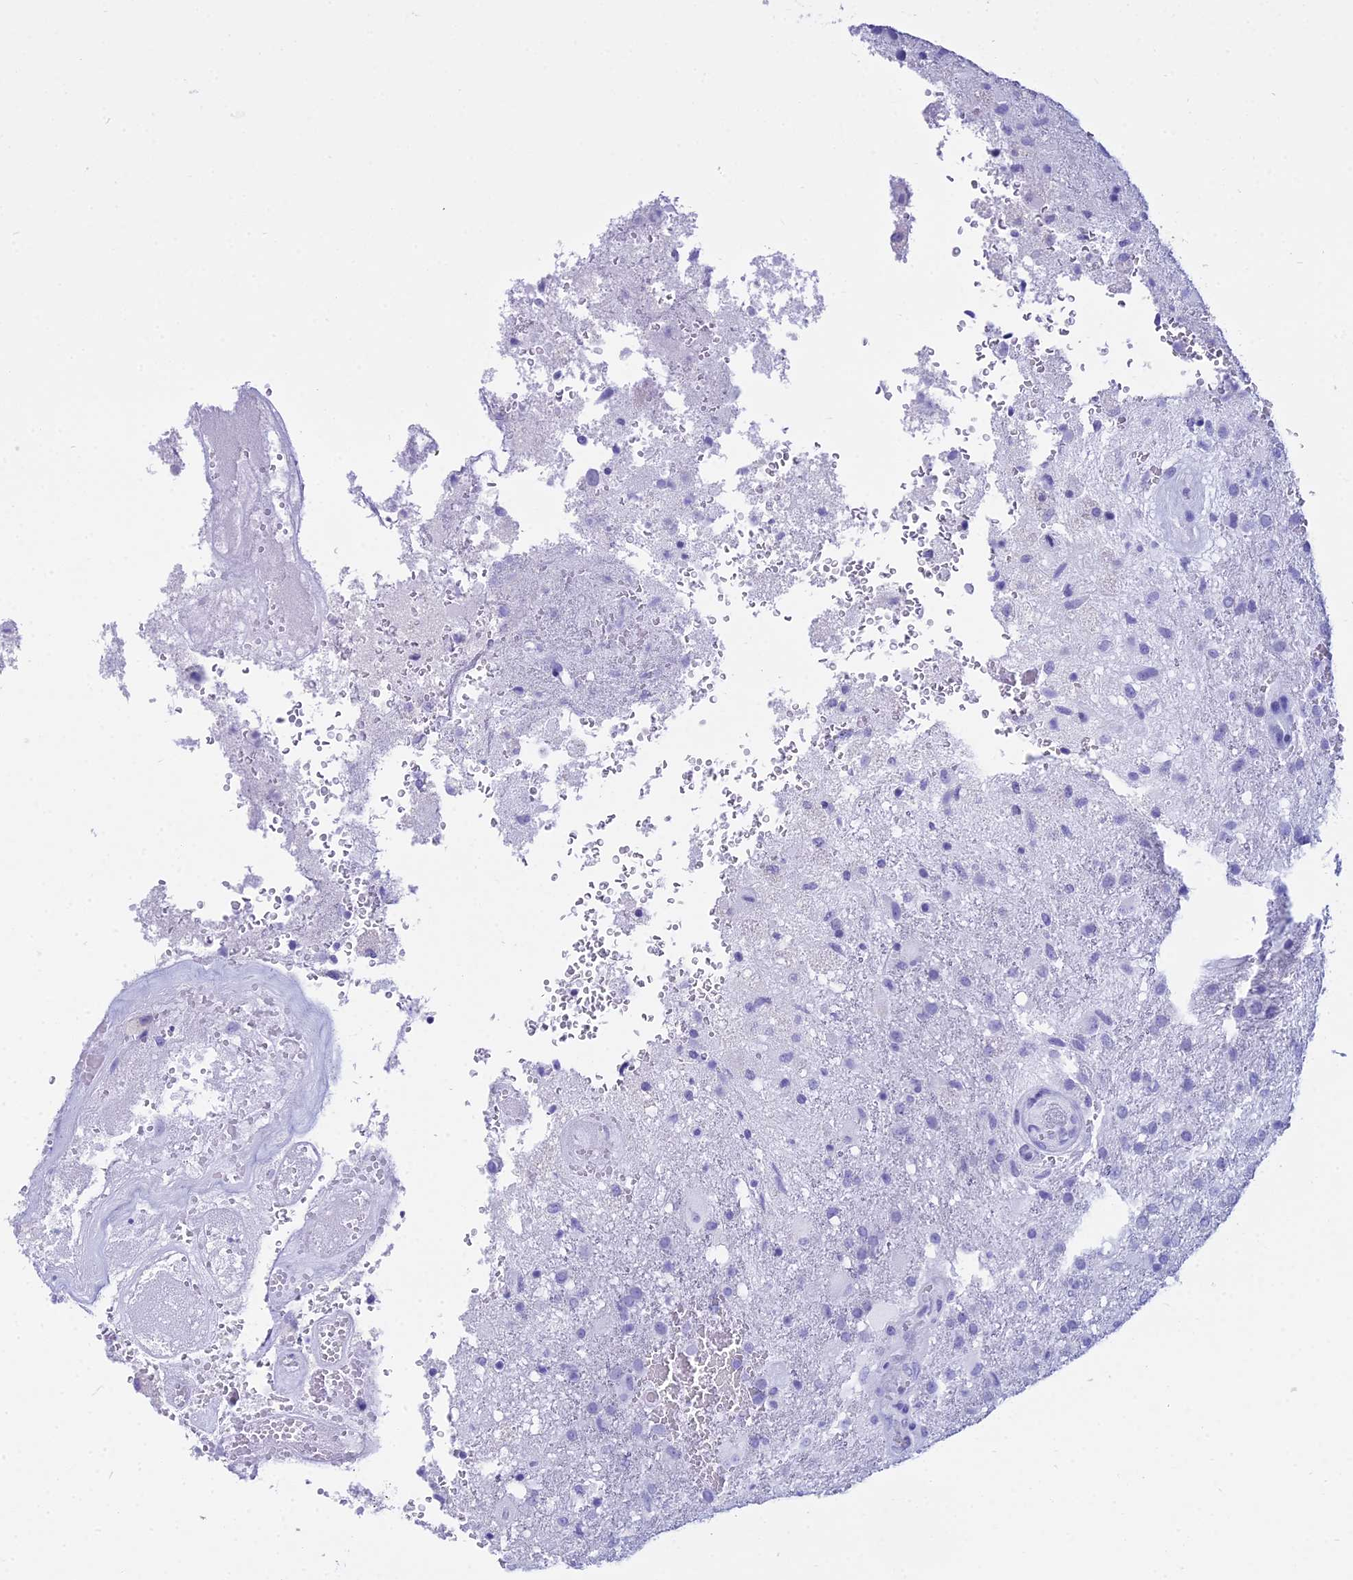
{"staining": {"intensity": "negative", "quantity": "none", "location": "none"}, "tissue": "glioma", "cell_type": "Tumor cells", "image_type": "cancer", "snomed": [{"axis": "morphology", "description": "Glioma, malignant, High grade"}, {"axis": "topography", "description": "Brain"}], "caption": "Tumor cells are negative for protein expression in human malignant glioma (high-grade).", "gene": "ZNF442", "patient": {"sex": "female", "age": 74}}